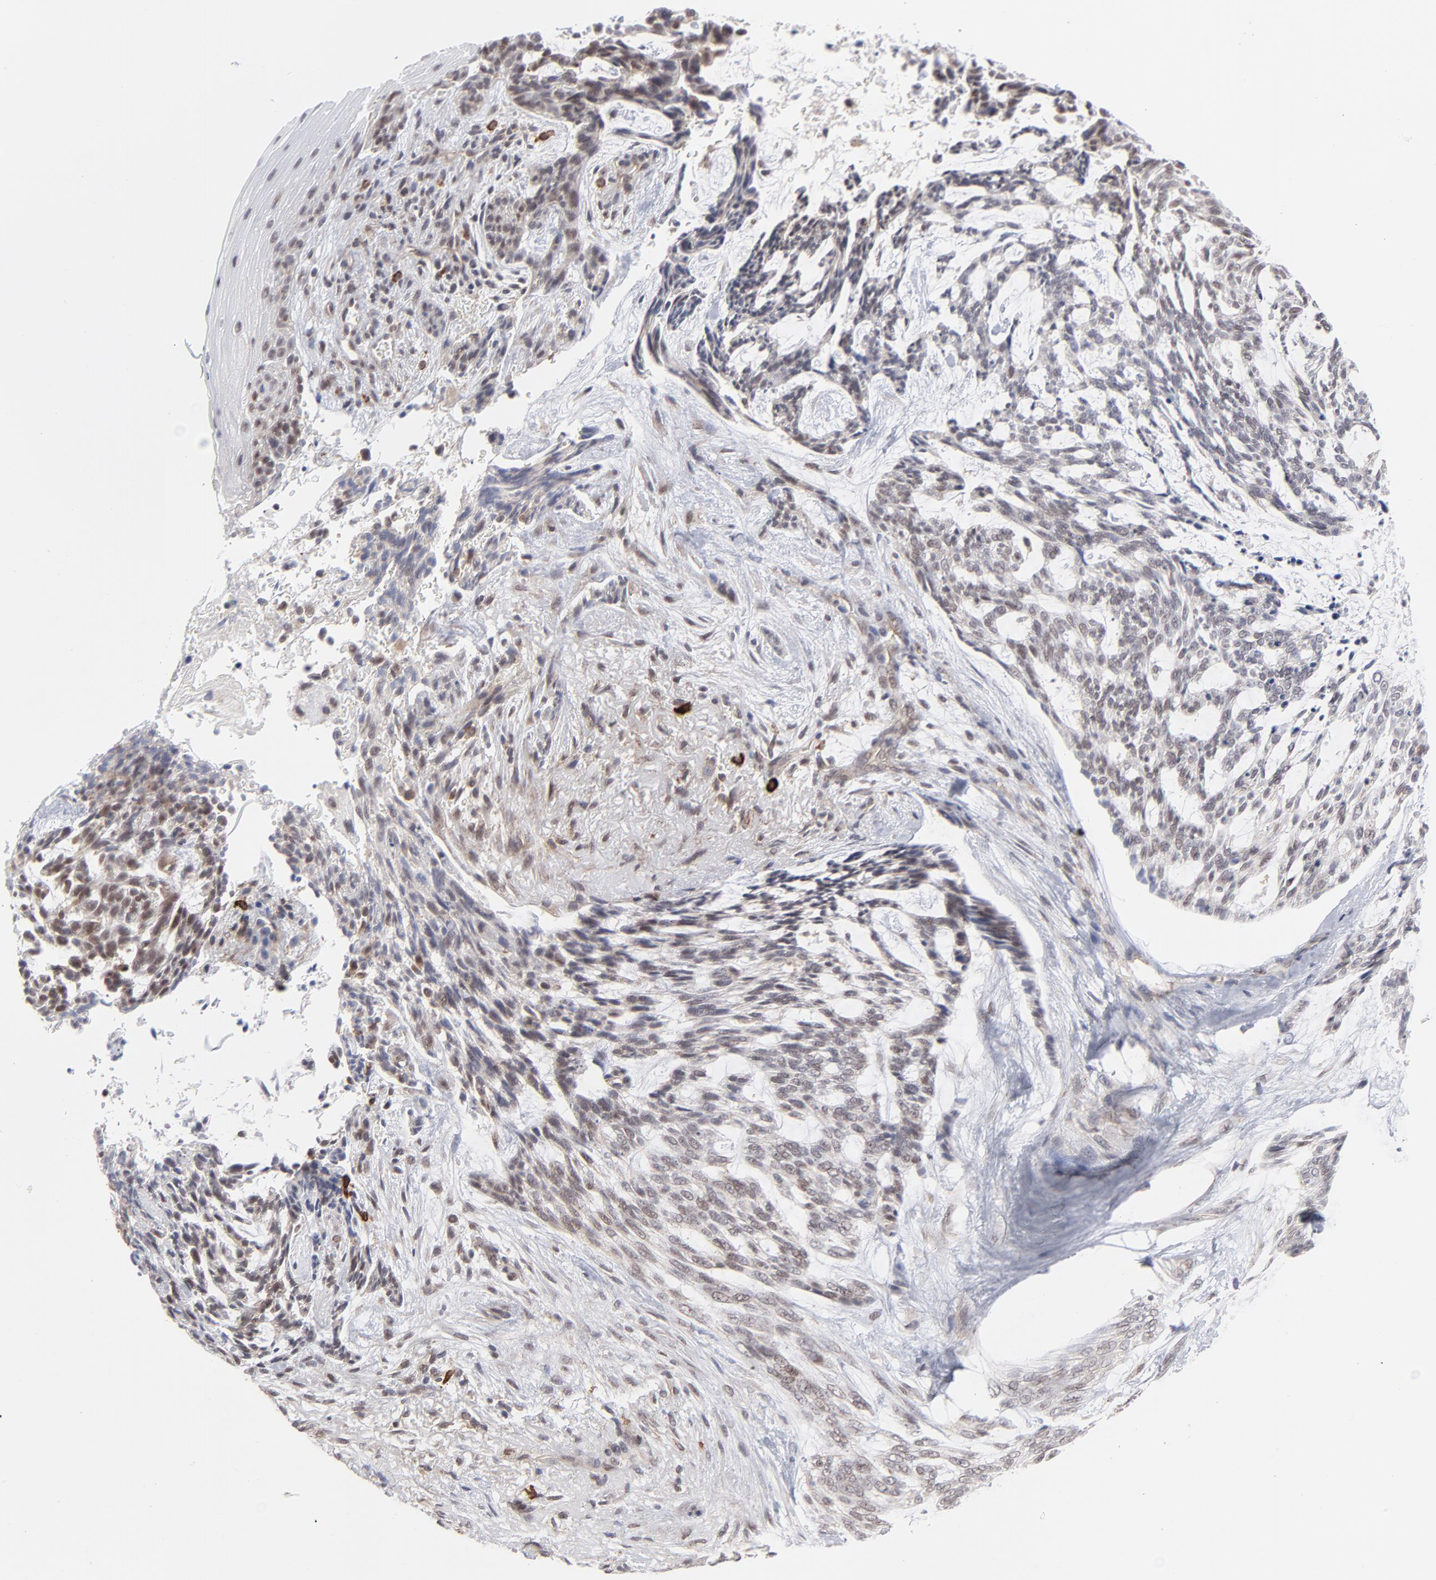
{"staining": {"intensity": "weak", "quantity": ">75%", "location": "cytoplasmic/membranous,nuclear"}, "tissue": "skin cancer", "cell_type": "Tumor cells", "image_type": "cancer", "snomed": [{"axis": "morphology", "description": "Normal tissue, NOS"}, {"axis": "morphology", "description": "Basal cell carcinoma"}, {"axis": "topography", "description": "Skin"}], "caption": "A brown stain labels weak cytoplasmic/membranous and nuclear staining of a protein in skin cancer (basal cell carcinoma) tumor cells.", "gene": "NBN", "patient": {"sex": "female", "age": 71}}